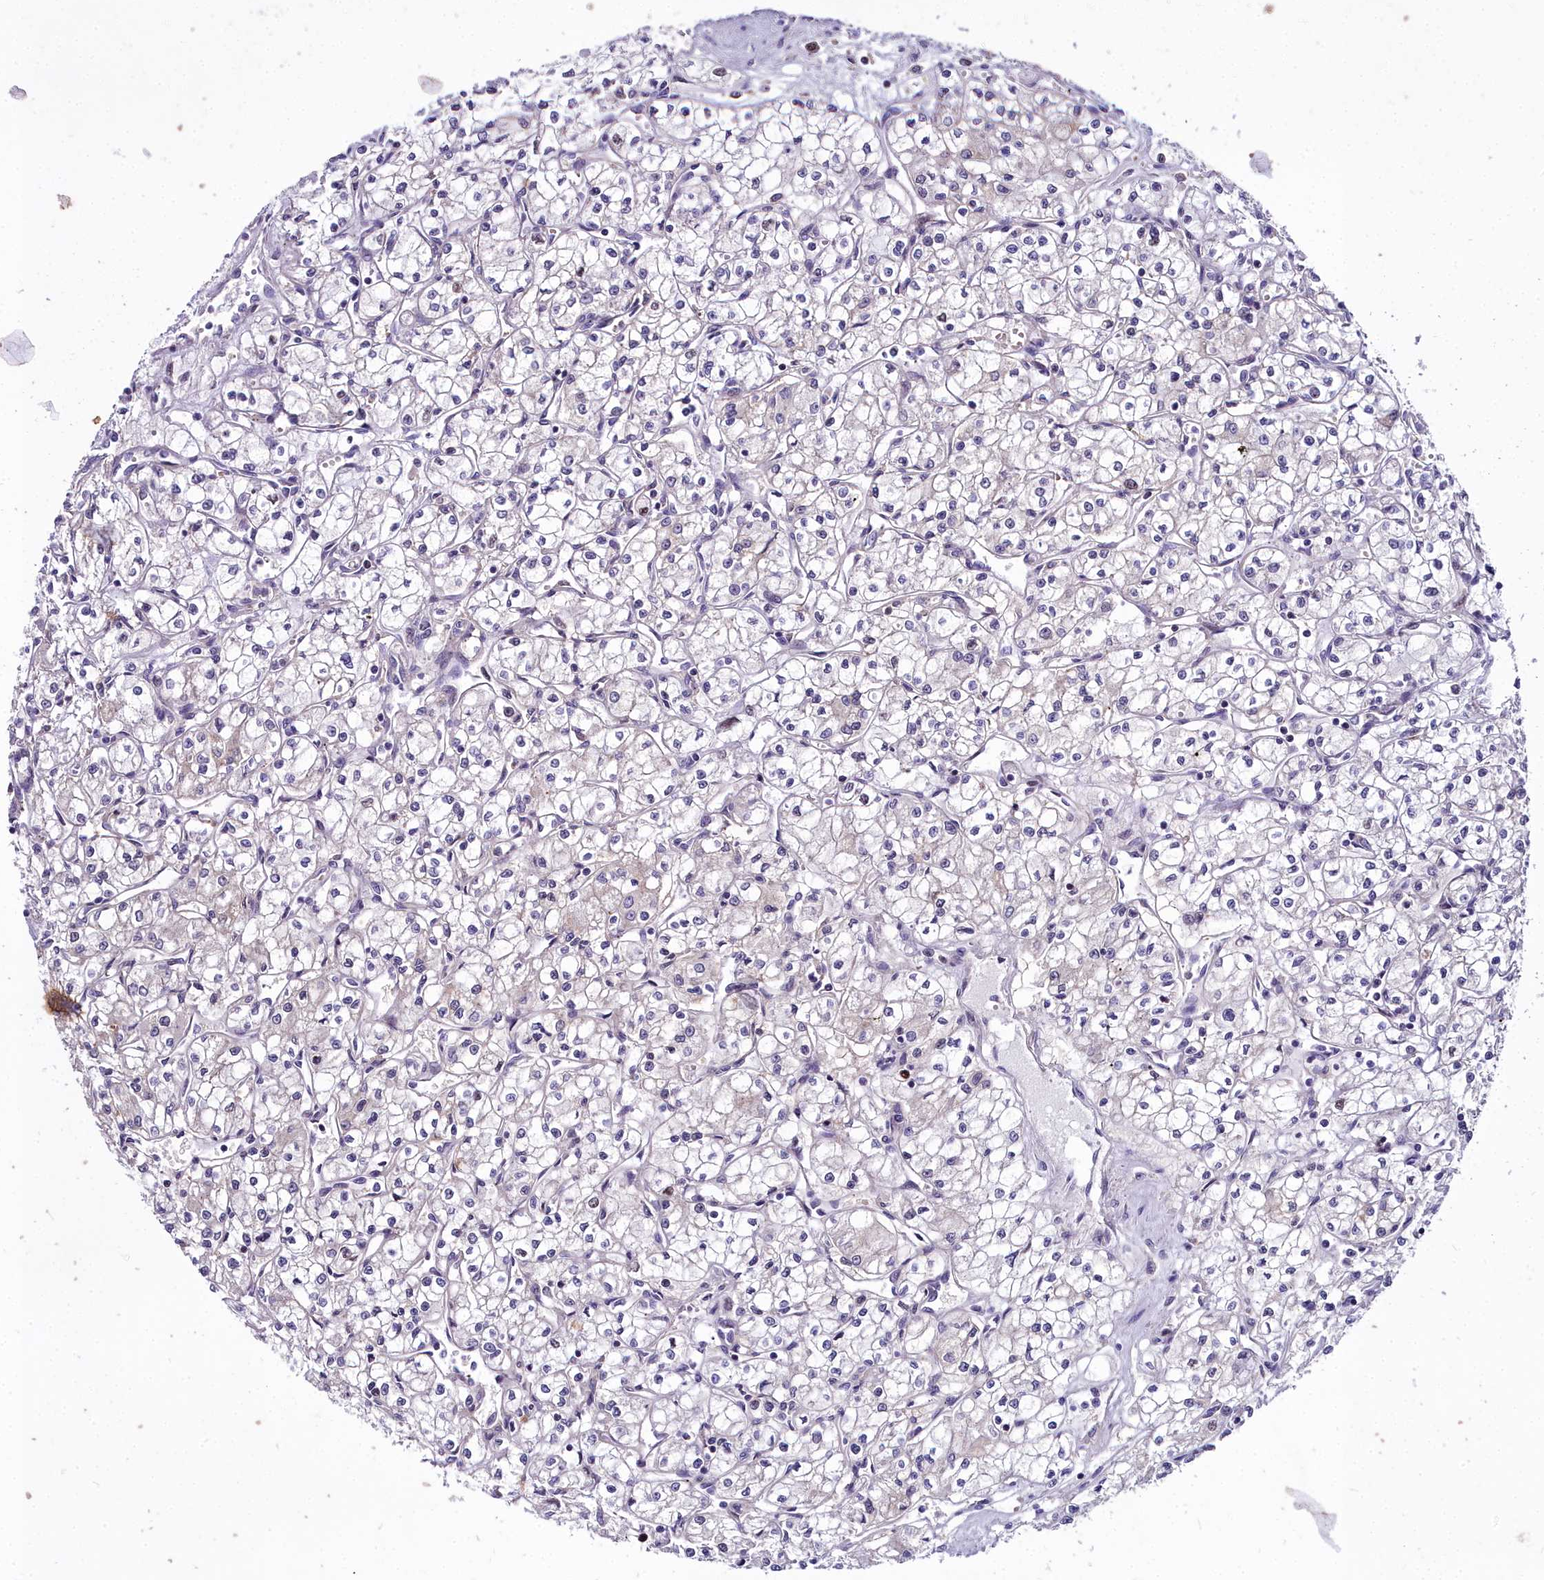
{"staining": {"intensity": "negative", "quantity": "none", "location": "none"}, "tissue": "renal cancer", "cell_type": "Tumor cells", "image_type": "cancer", "snomed": [{"axis": "morphology", "description": "Adenocarcinoma, NOS"}, {"axis": "topography", "description": "Kidney"}], "caption": "The immunohistochemistry image has no significant staining in tumor cells of adenocarcinoma (renal) tissue. (DAB immunohistochemistry (IHC) with hematoxylin counter stain).", "gene": "TRIML2", "patient": {"sex": "male", "age": 59}}